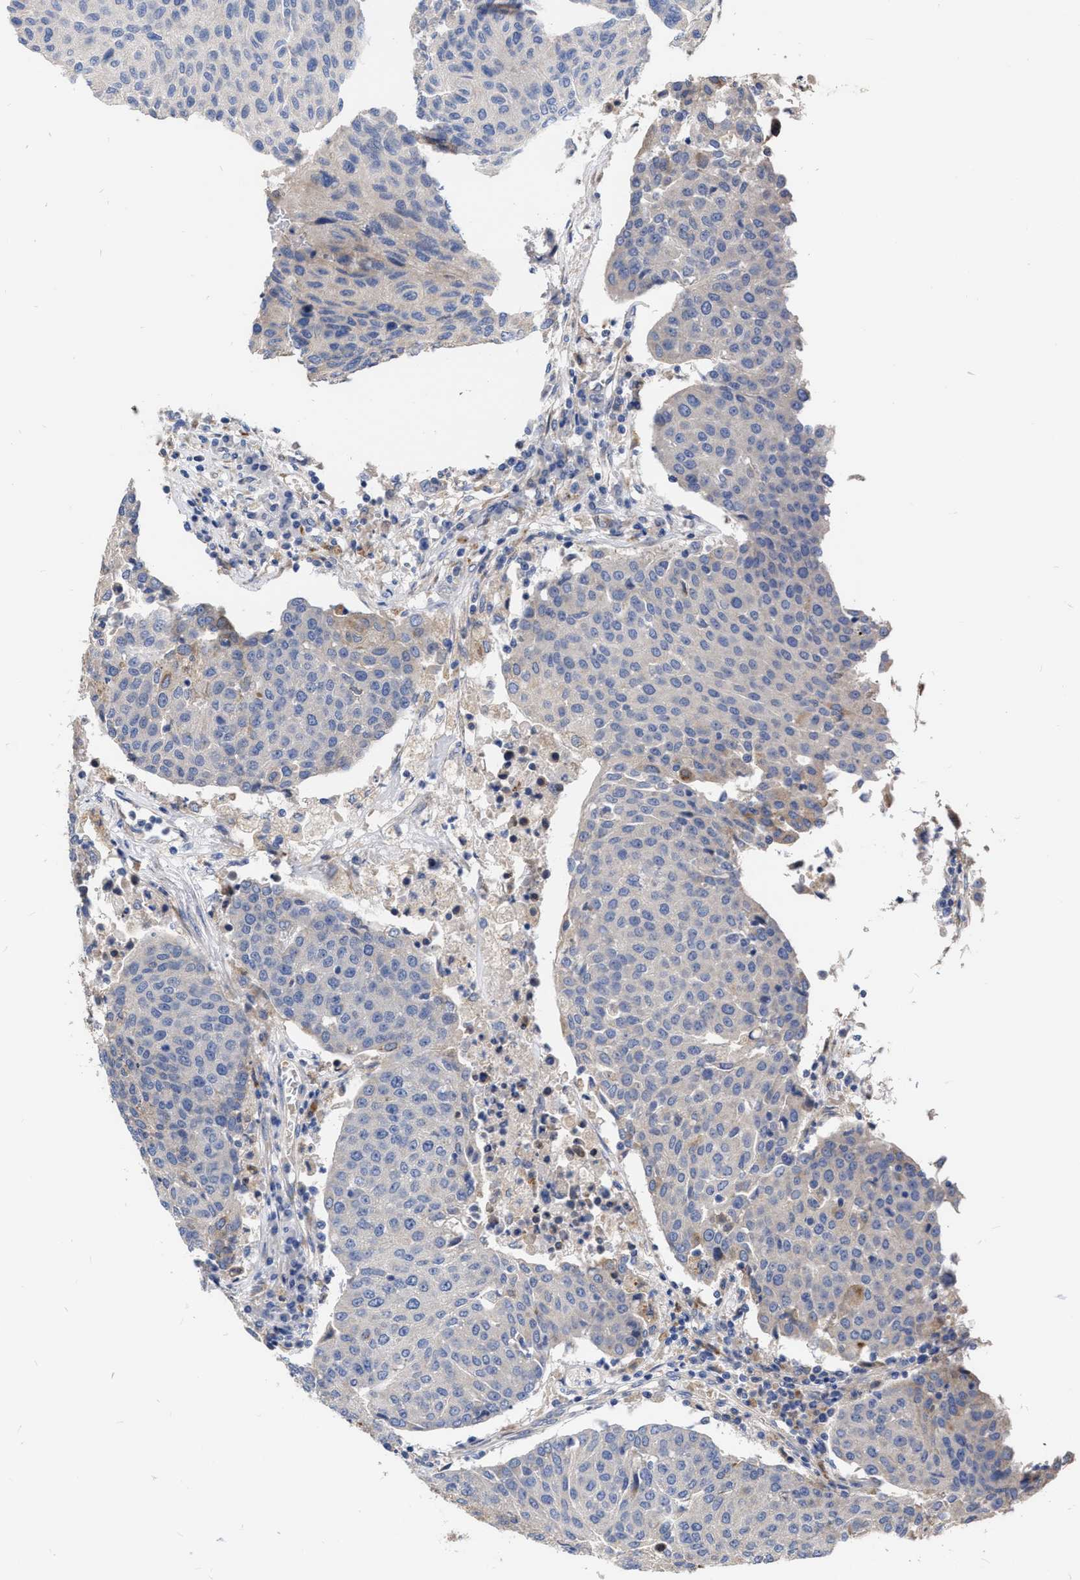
{"staining": {"intensity": "negative", "quantity": "none", "location": "none"}, "tissue": "urothelial cancer", "cell_type": "Tumor cells", "image_type": "cancer", "snomed": [{"axis": "morphology", "description": "Urothelial carcinoma, High grade"}, {"axis": "topography", "description": "Urinary bladder"}], "caption": "Immunohistochemistry (IHC) micrograph of neoplastic tissue: urothelial carcinoma (high-grade) stained with DAB displays no significant protein positivity in tumor cells. Brightfield microscopy of IHC stained with DAB (brown) and hematoxylin (blue), captured at high magnification.", "gene": "MLST8", "patient": {"sex": "female", "age": 85}}